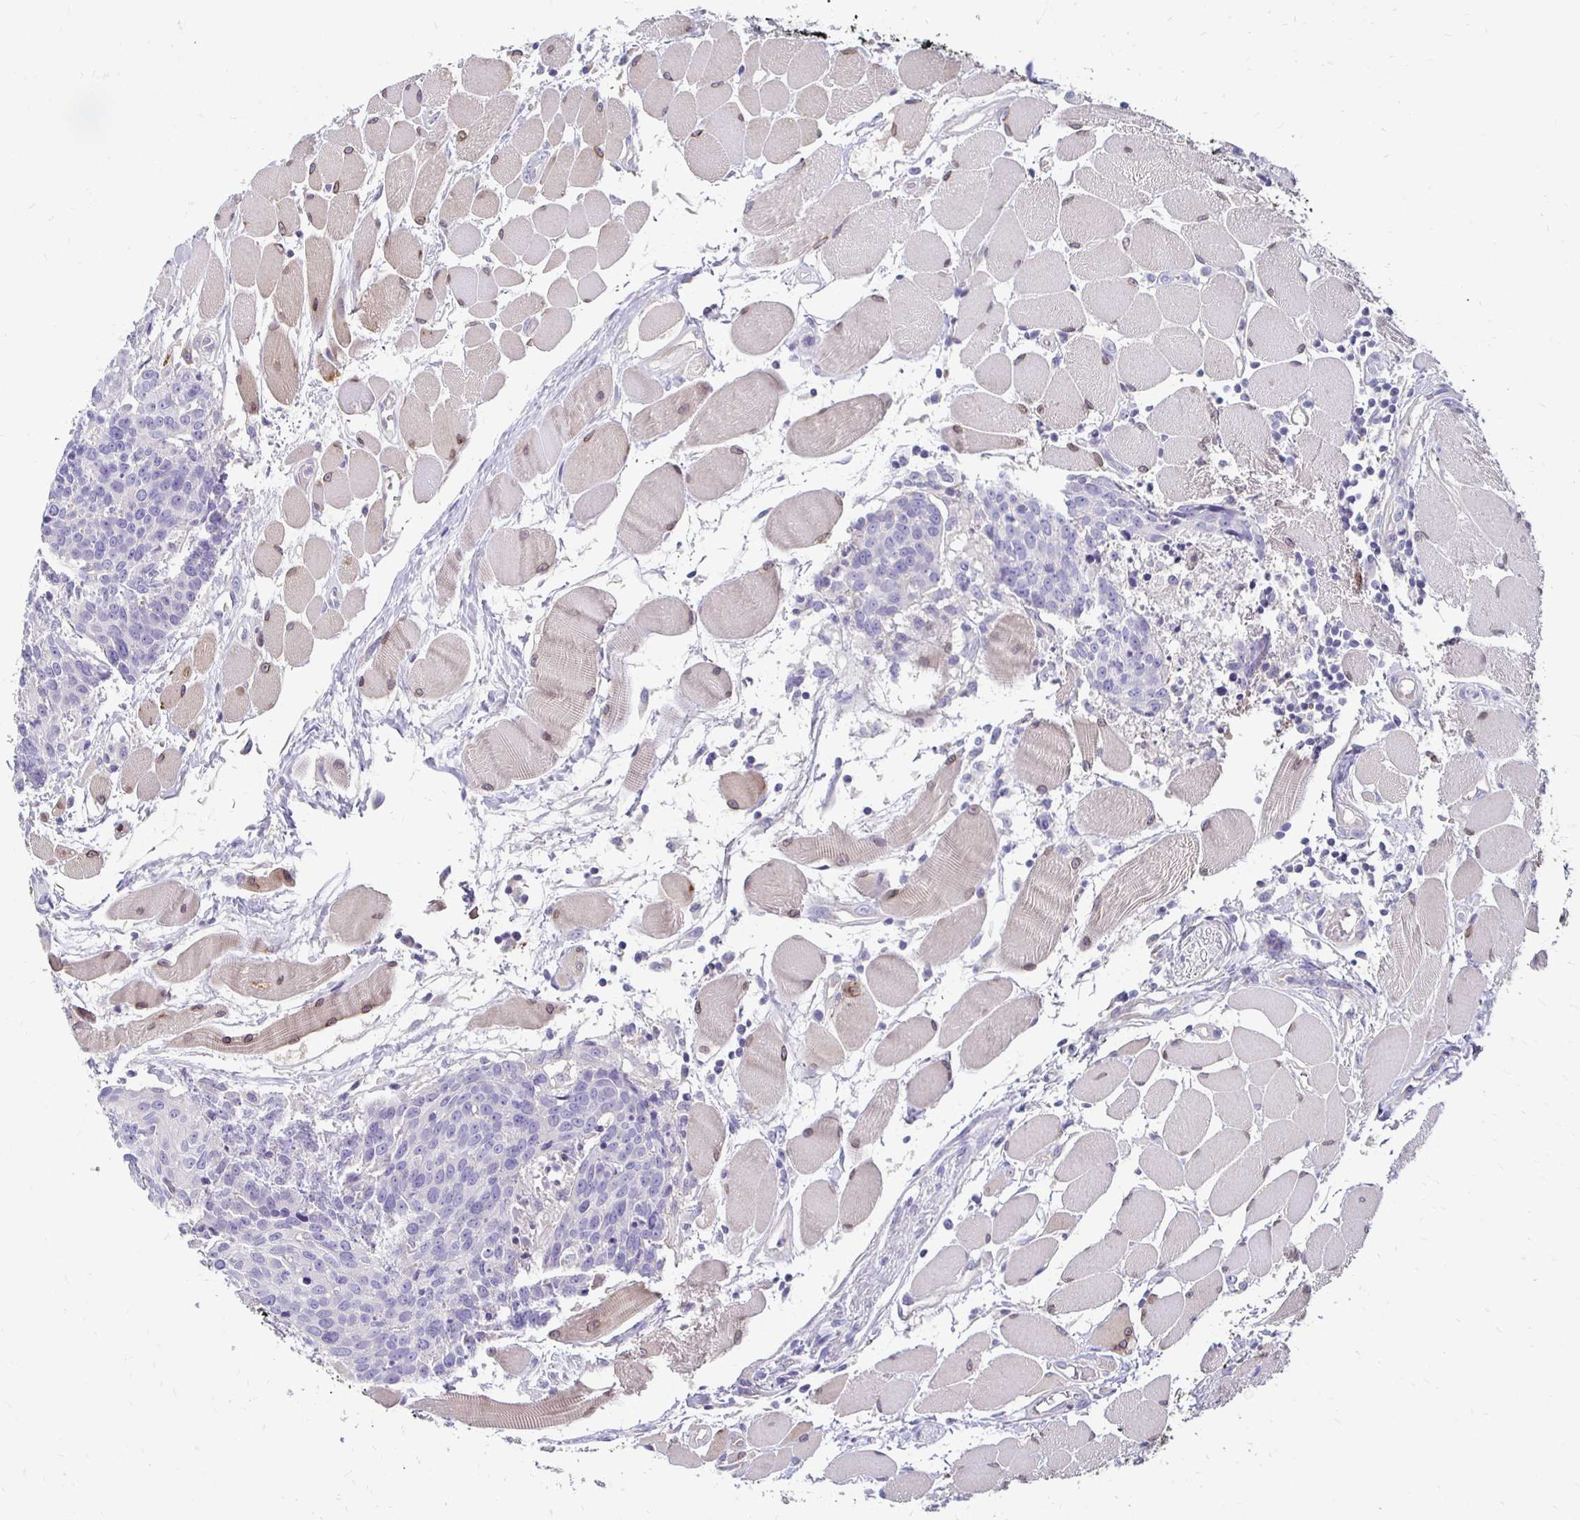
{"staining": {"intensity": "negative", "quantity": "none", "location": "none"}, "tissue": "head and neck cancer", "cell_type": "Tumor cells", "image_type": "cancer", "snomed": [{"axis": "morphology", "description": "Squamous cell carcinoma, NOS"}, {"axis": "topography", "description": "Oral tissue"}, {"axis": "topography", "description": "Head-Neck"}], "caption": "IHC of human squamous cell carcinoma (head and neck) reveals no staining in tumor cells. (DAB (3,3'-diaminobenzidine) IHC, high magnification).", "gene": "AKAP6", "patient": {"sex": "male", "age": 64}}